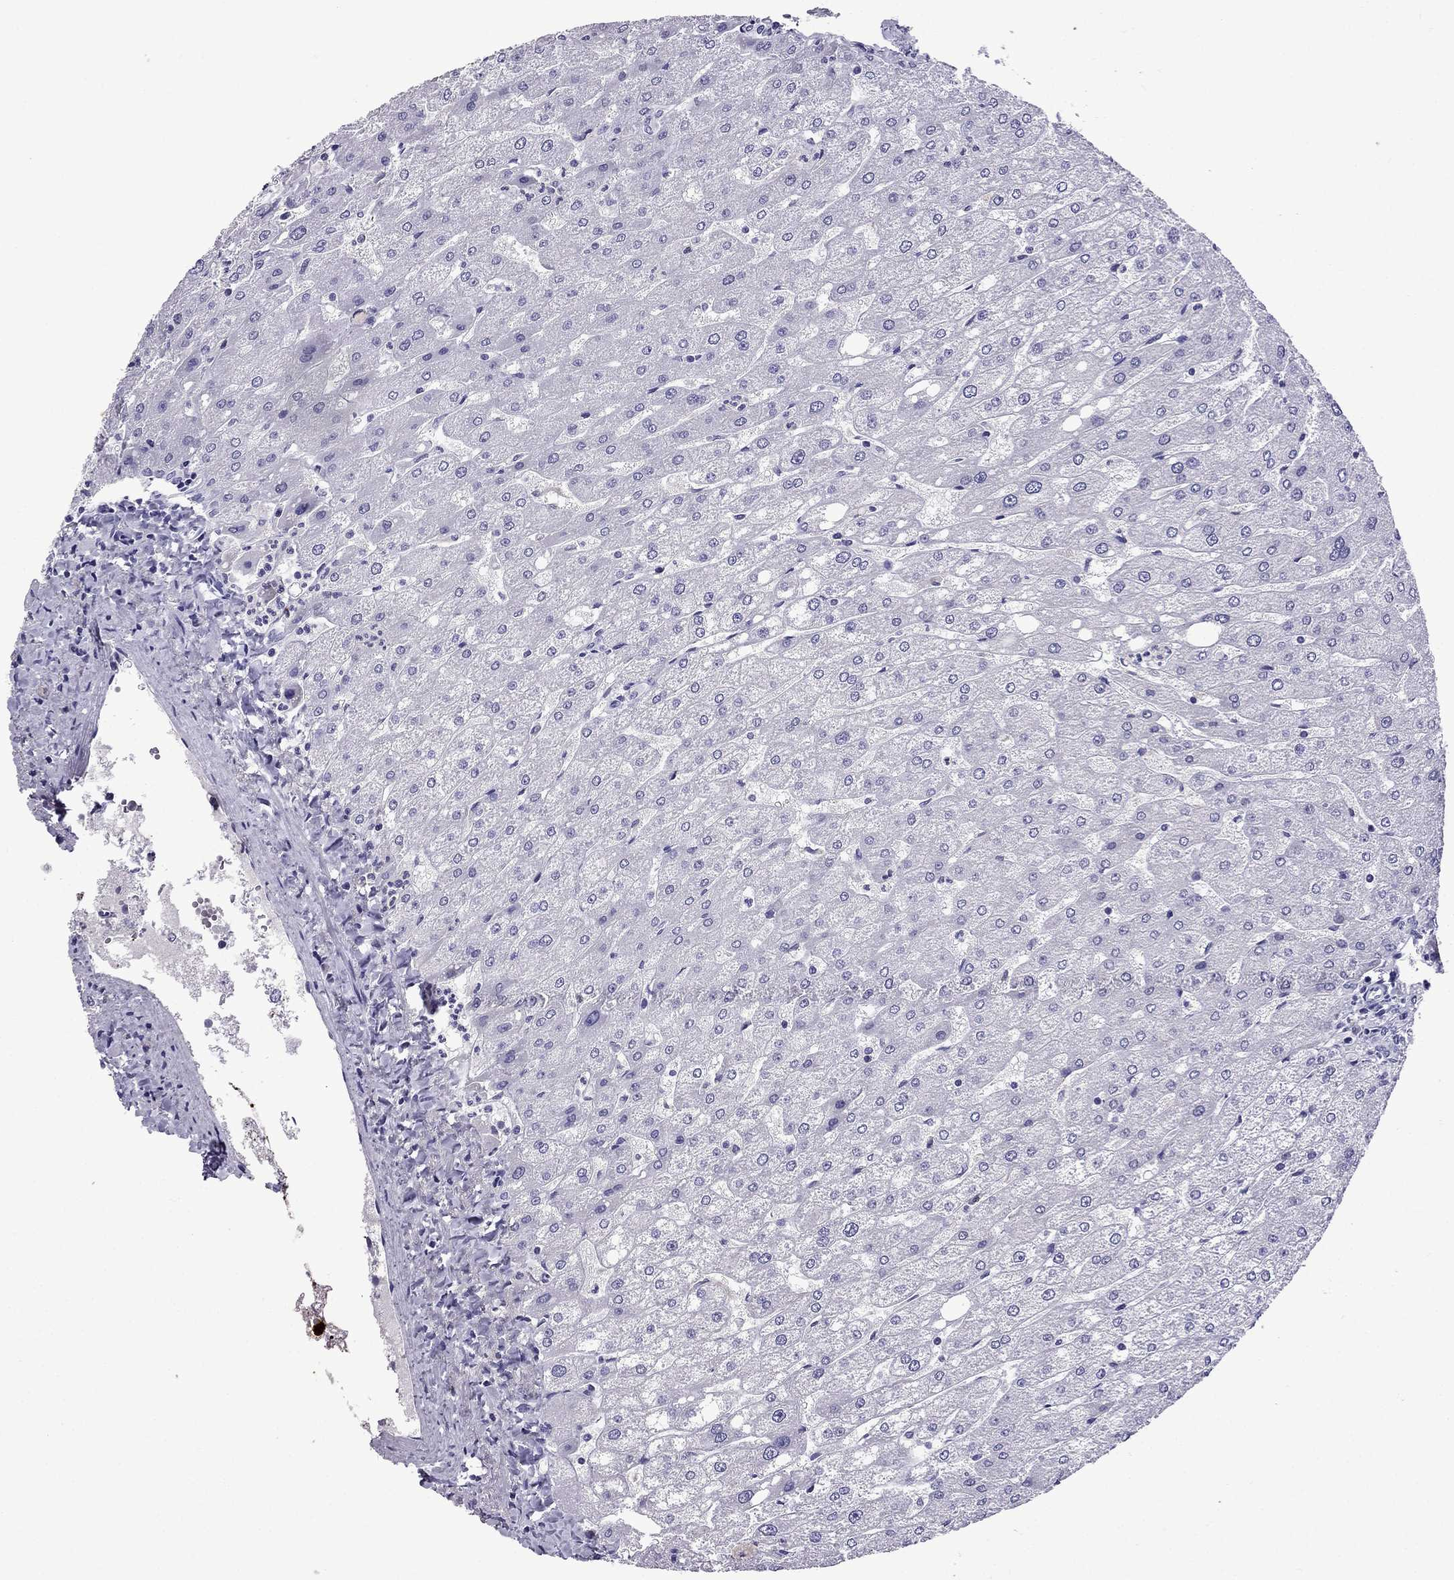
{"staining": {"intensity": "negative", "quantity": "none", "location": "none"}, "tissue": "liver", "cell_type": "Cholangiocytes", "image_type": "normal", "snomed": [{"axis": "morphology", "description": "Normal tissue, NOS"}, {"axis": "topography", "description": "Liver"}], "caption": "Liver was stained to show a protein in brown. There is no significant staining in cholangiocytes. (DAB IHC with hematoxylin counter stain).", "gene": "OXCT2", "patient": {"sex": "male", "age": 67}}